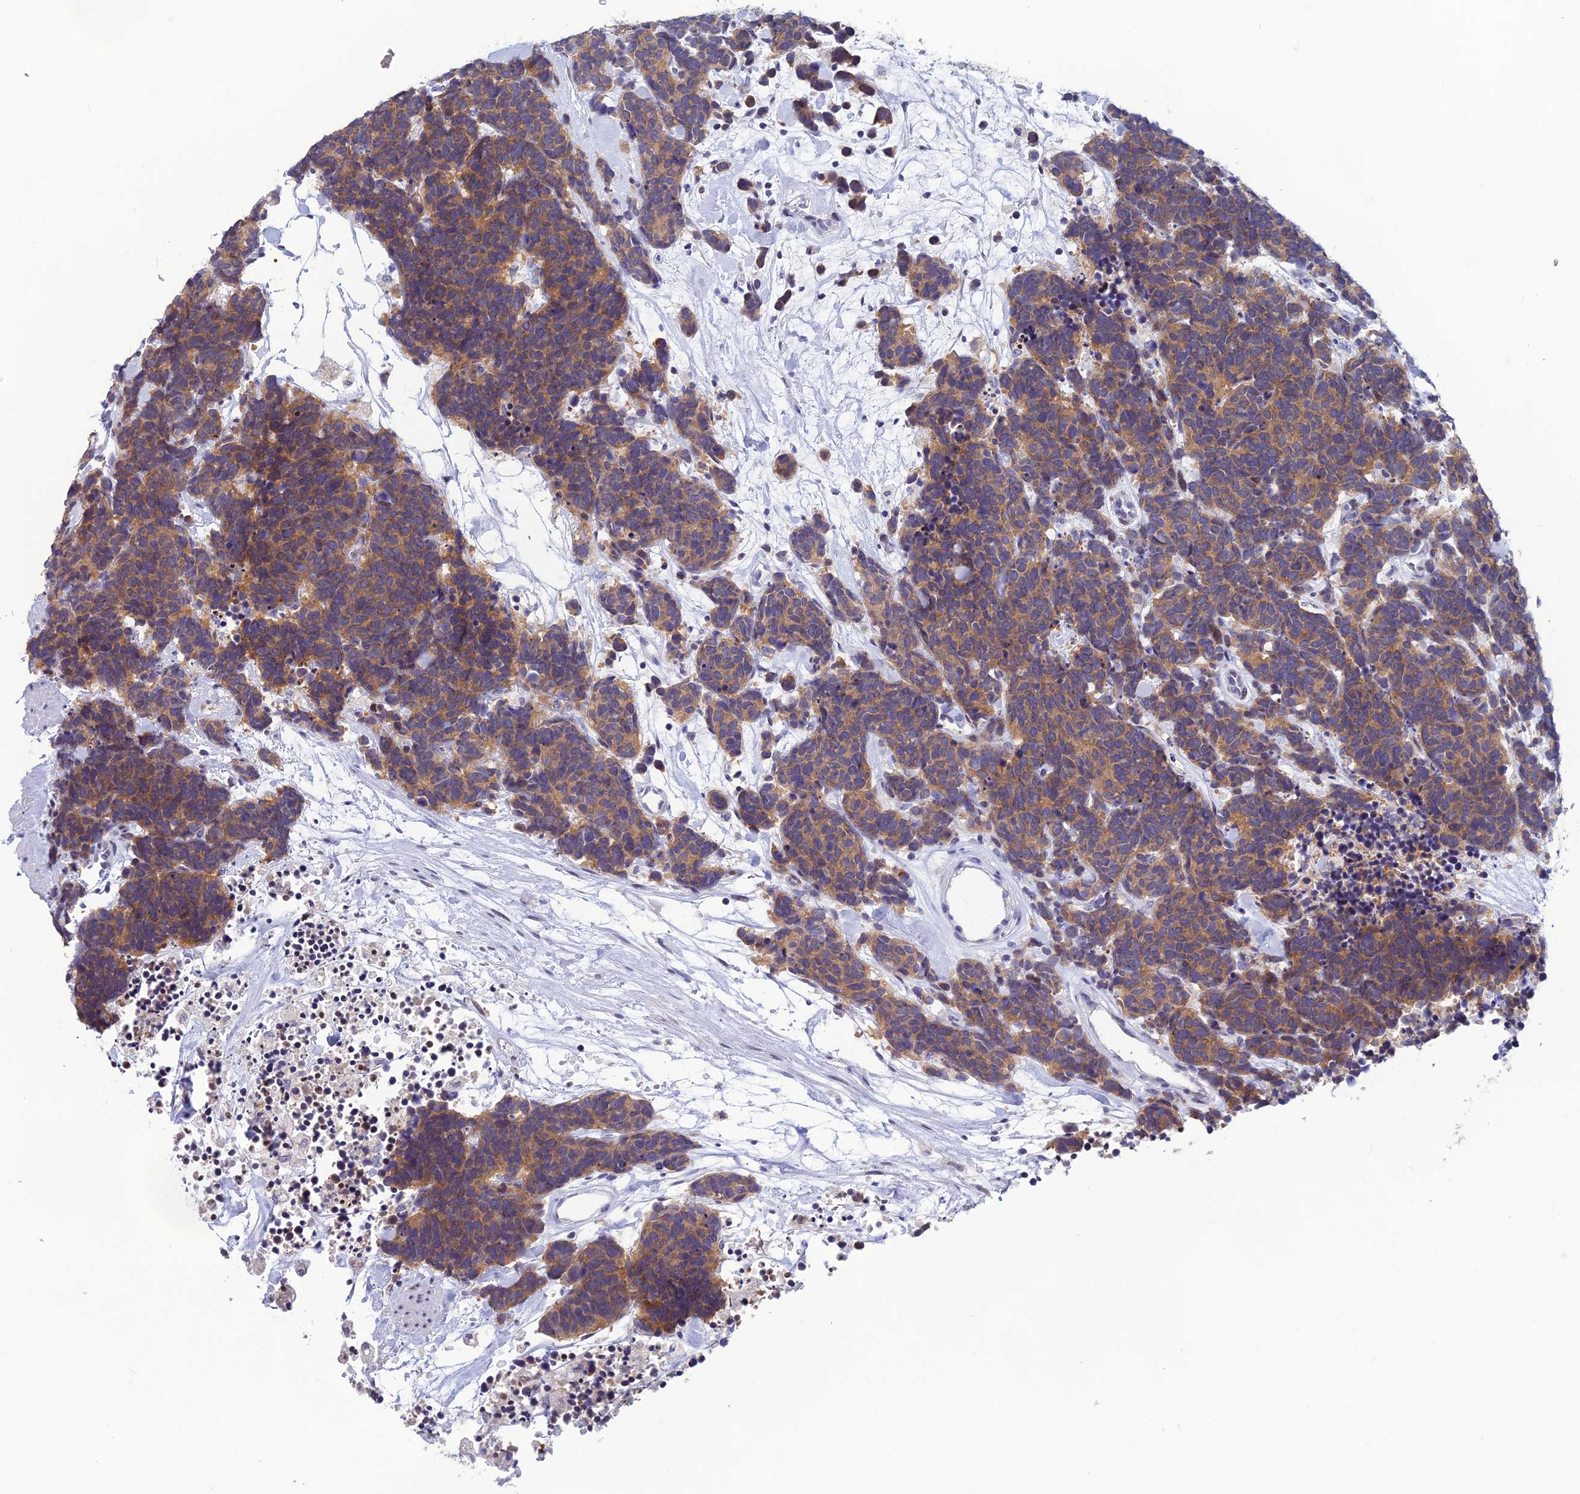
{"staining": {"intensity": "moderate", "quantity": ">75%", "location": "cytoplasmic/membranous"}, "tissue": "carcinoid", "cell_type": "Tumor cells", "image_type": "cancer", "snomed": [{"axis": "morphology", "description": "Carcinoma, NOS"}, {"axis": "morphology", "description": "Carcinoid, malignant, NOS"}, {"axis": "topography", "description": "Urinary bladder"}], "caption": "A high-resolution photomicrograph shows immunohistochemistry (IHC) staining of carcinoid, which reveals moderate cytoplasmic/membranous positivity in about >75% of tumor cells.", "gene": "TMEM134", "patient": {"sex": "male", "age": 57}}